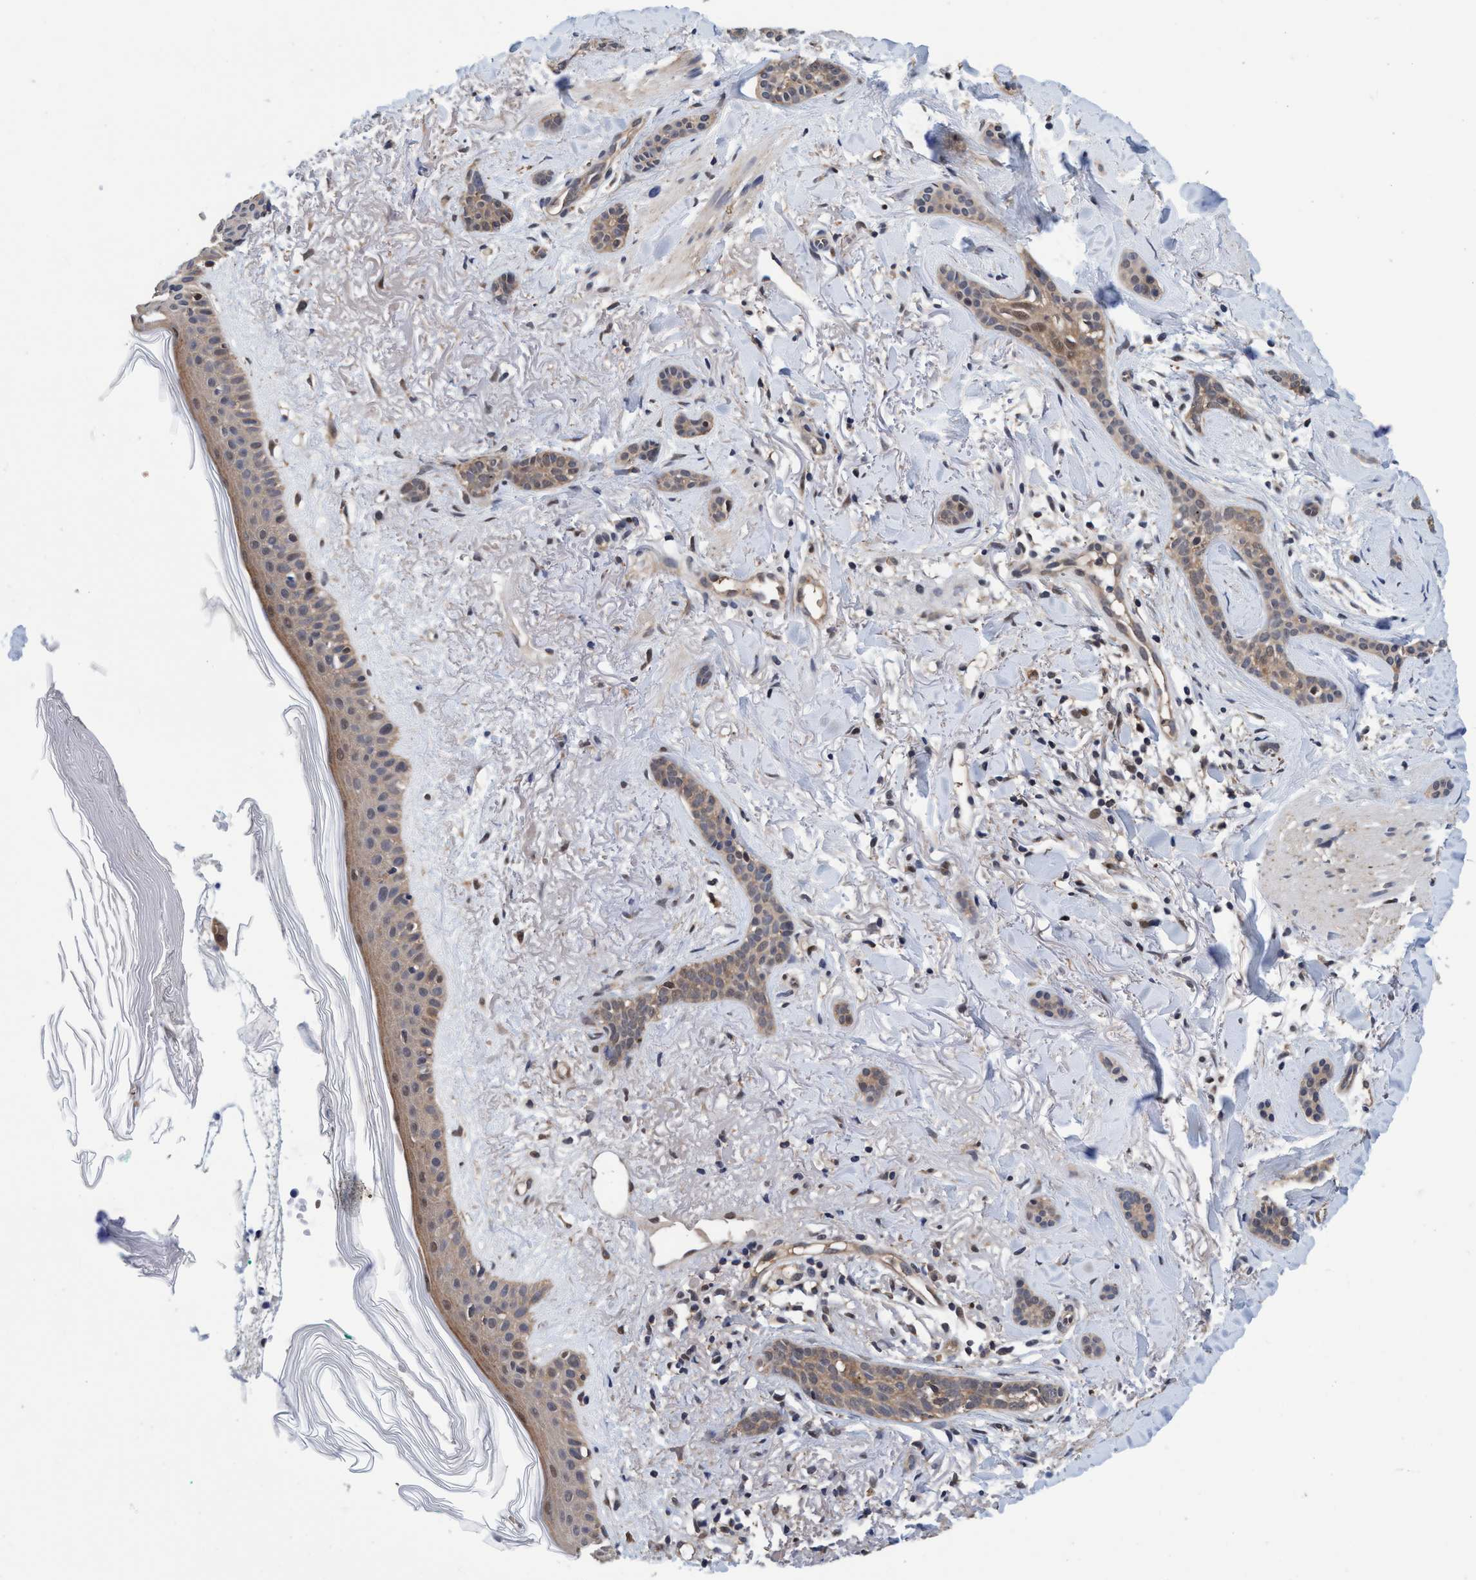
{"staining": {"intensity": "weak", "quantity": ">75%", "location": "cytoplasmic/membranous"}, "tissue": "skin cancer", "cell_type": "Tumor cells", "image_type": "cancer", "snomed": [{"axis": "morphology", "description": "Basal cell carcinoma"}, {"axis": "morphology", "description": "Adnexal tumor, benign"}, {"axis": "topography", "description": "Skin"}], "caption": "The immunohistochemical stain highlights weak cytoplasmic/membranous positivity in tumor cells of basal cell carcinoma (skin) tissue.", "gene": "PSMD12", "patient": {"sex": "female", "age": 42}}